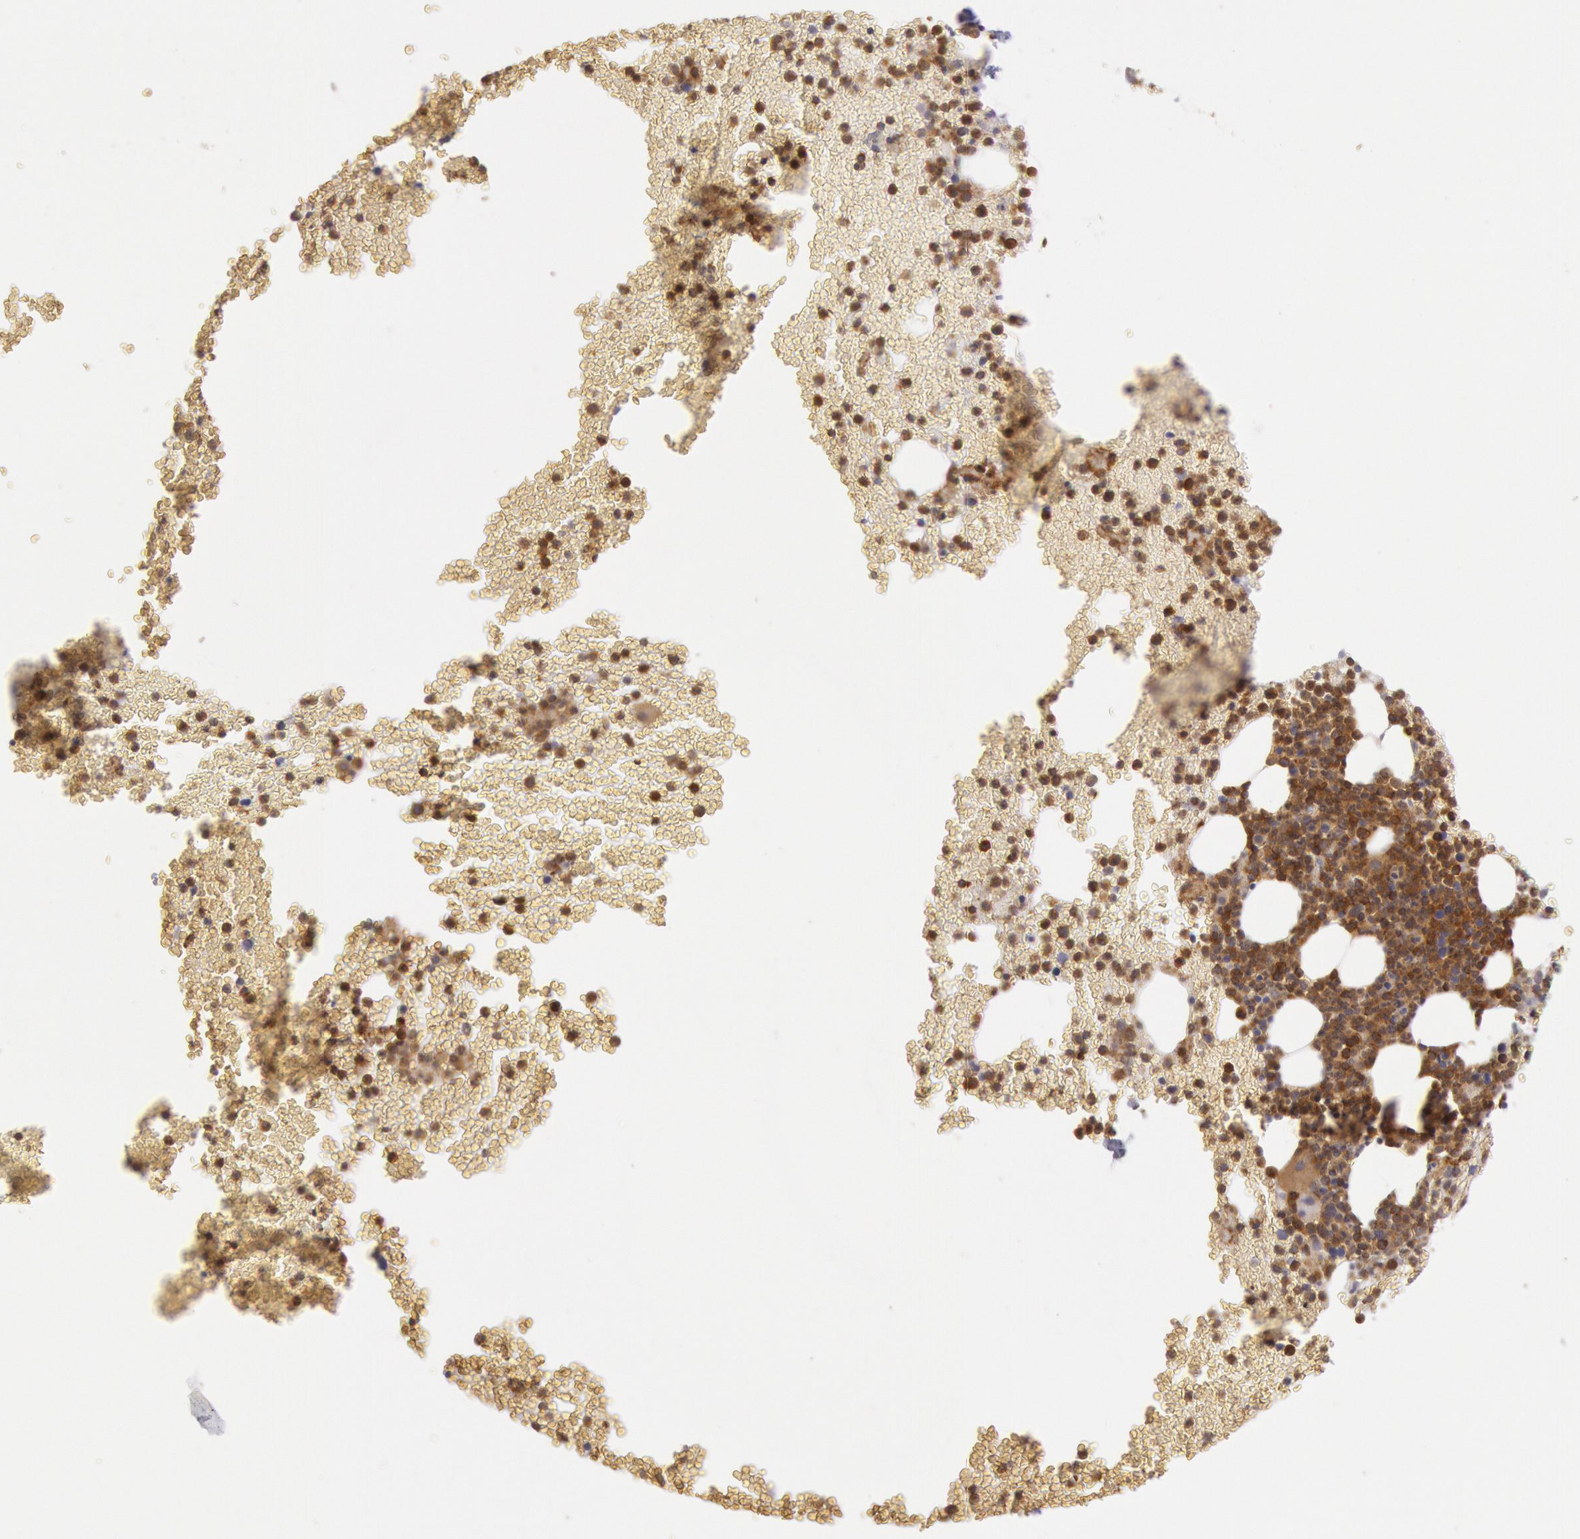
{"staining": {"intensity": "moderate", "quantity": ">75%", "location": "cytoplasmic/membranous"}, "tissue": "bone marrow", "cell_type": "Hematopoietic cells", "image_type": "normal", "snomed": [{"axis": "morphology", "description": "Normal tissue, NOS"}, {"axis": "topography", "description": "Bone marrow"}], "caption": "Immunohistochemical staining of benign bone marrow reveals moderate cytoplasmic/membranous protein staining in about >75% of hematopoietic cells.", "gene": "IKBKB", "patient": {"sex": "female", "age": 53}}